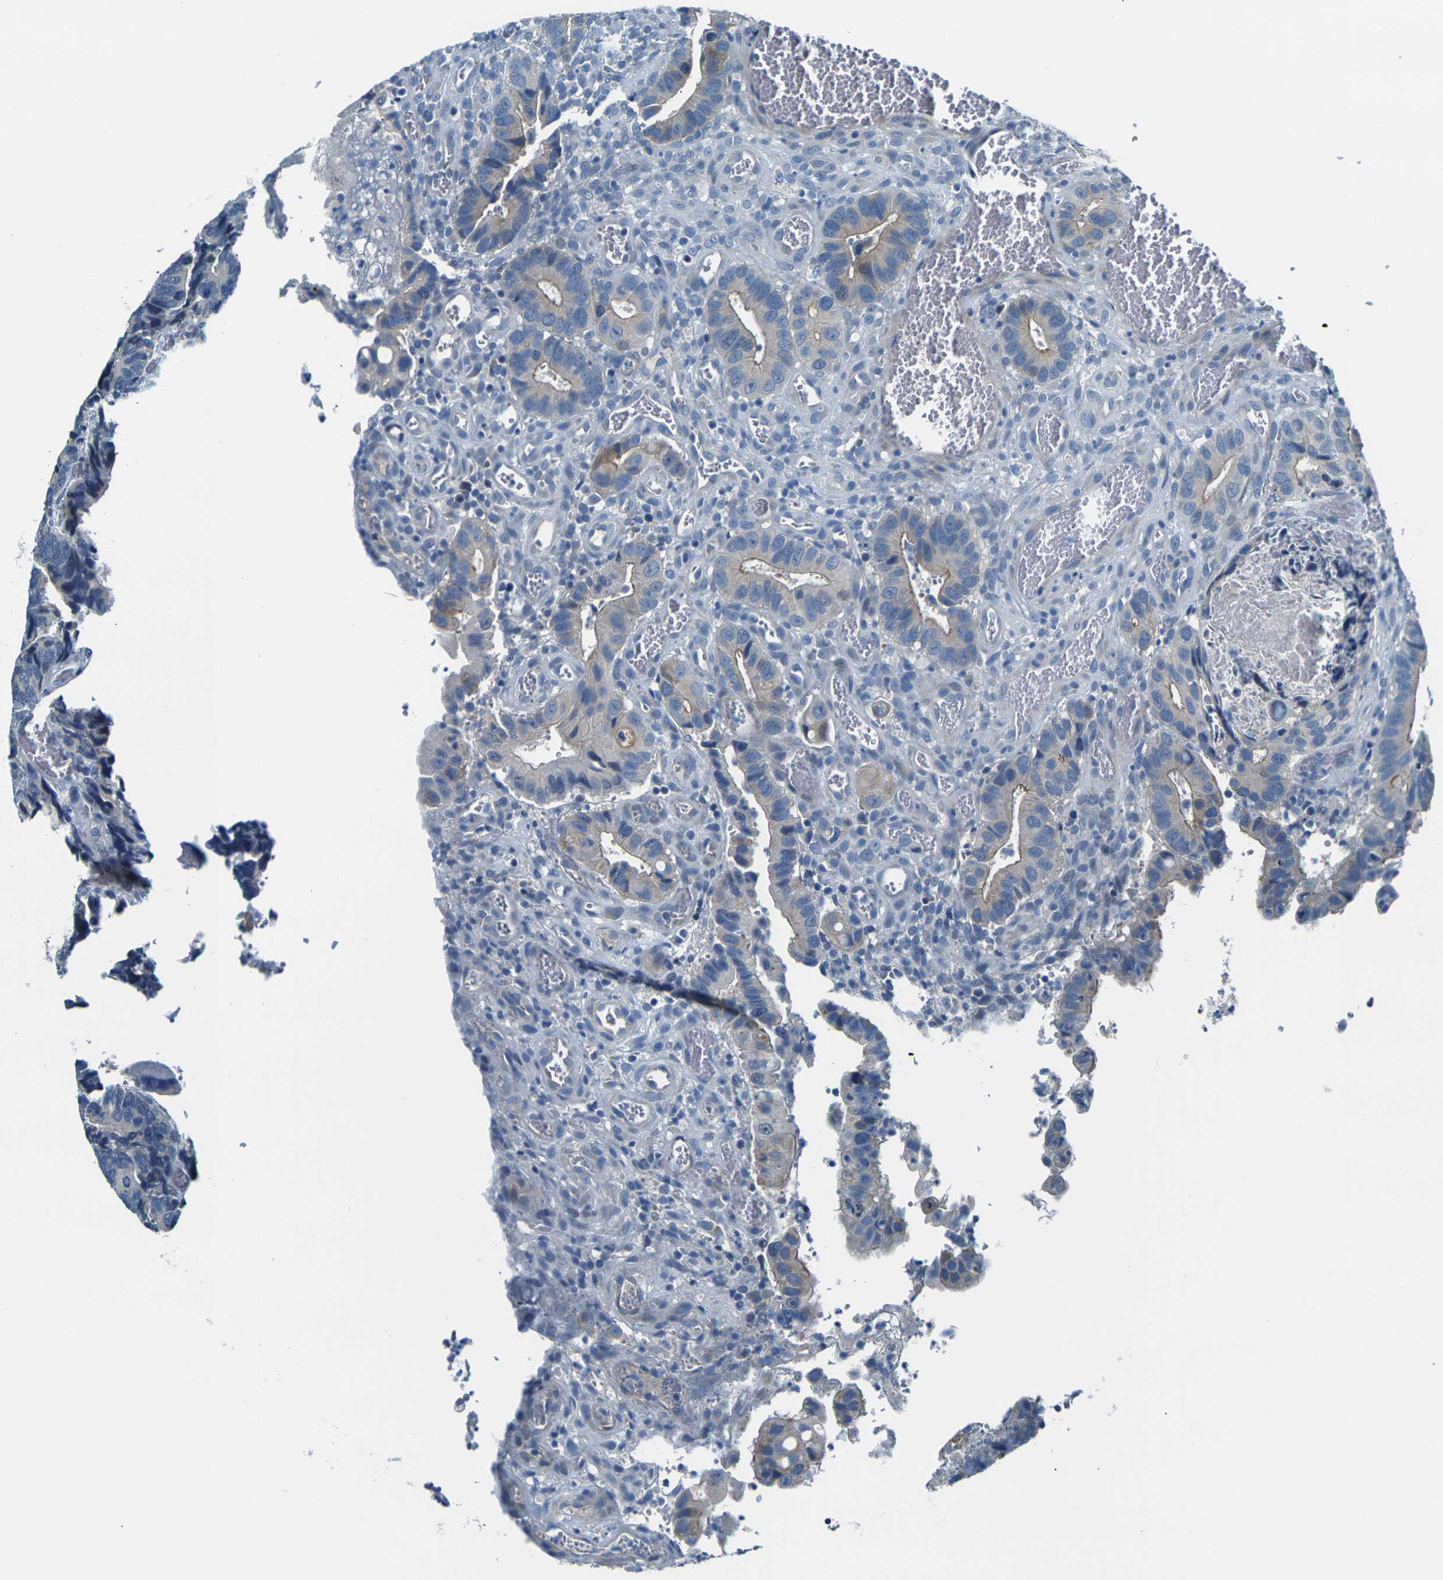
{"staining": {"intensity": "weak", "quantity": "25%-75%", "location": "cytoplasmic/membranous"}, "tissue": "colorectal cancer", "cell_type": "Tumor cells", "image_type": "cancer", "snomed": [{"axis": "morphology", "description": "Adenocarcinoma, NOS"}, {"axis": "topography", "description": "Colon"}], "caption": "The immunohistochemical stain labels weak cytoplasmic/membranous expression in tumor cells of colorectal cancer tissue.", "gene": "SHISAL2B", "patient": {"sex": "male", "age": 72}}